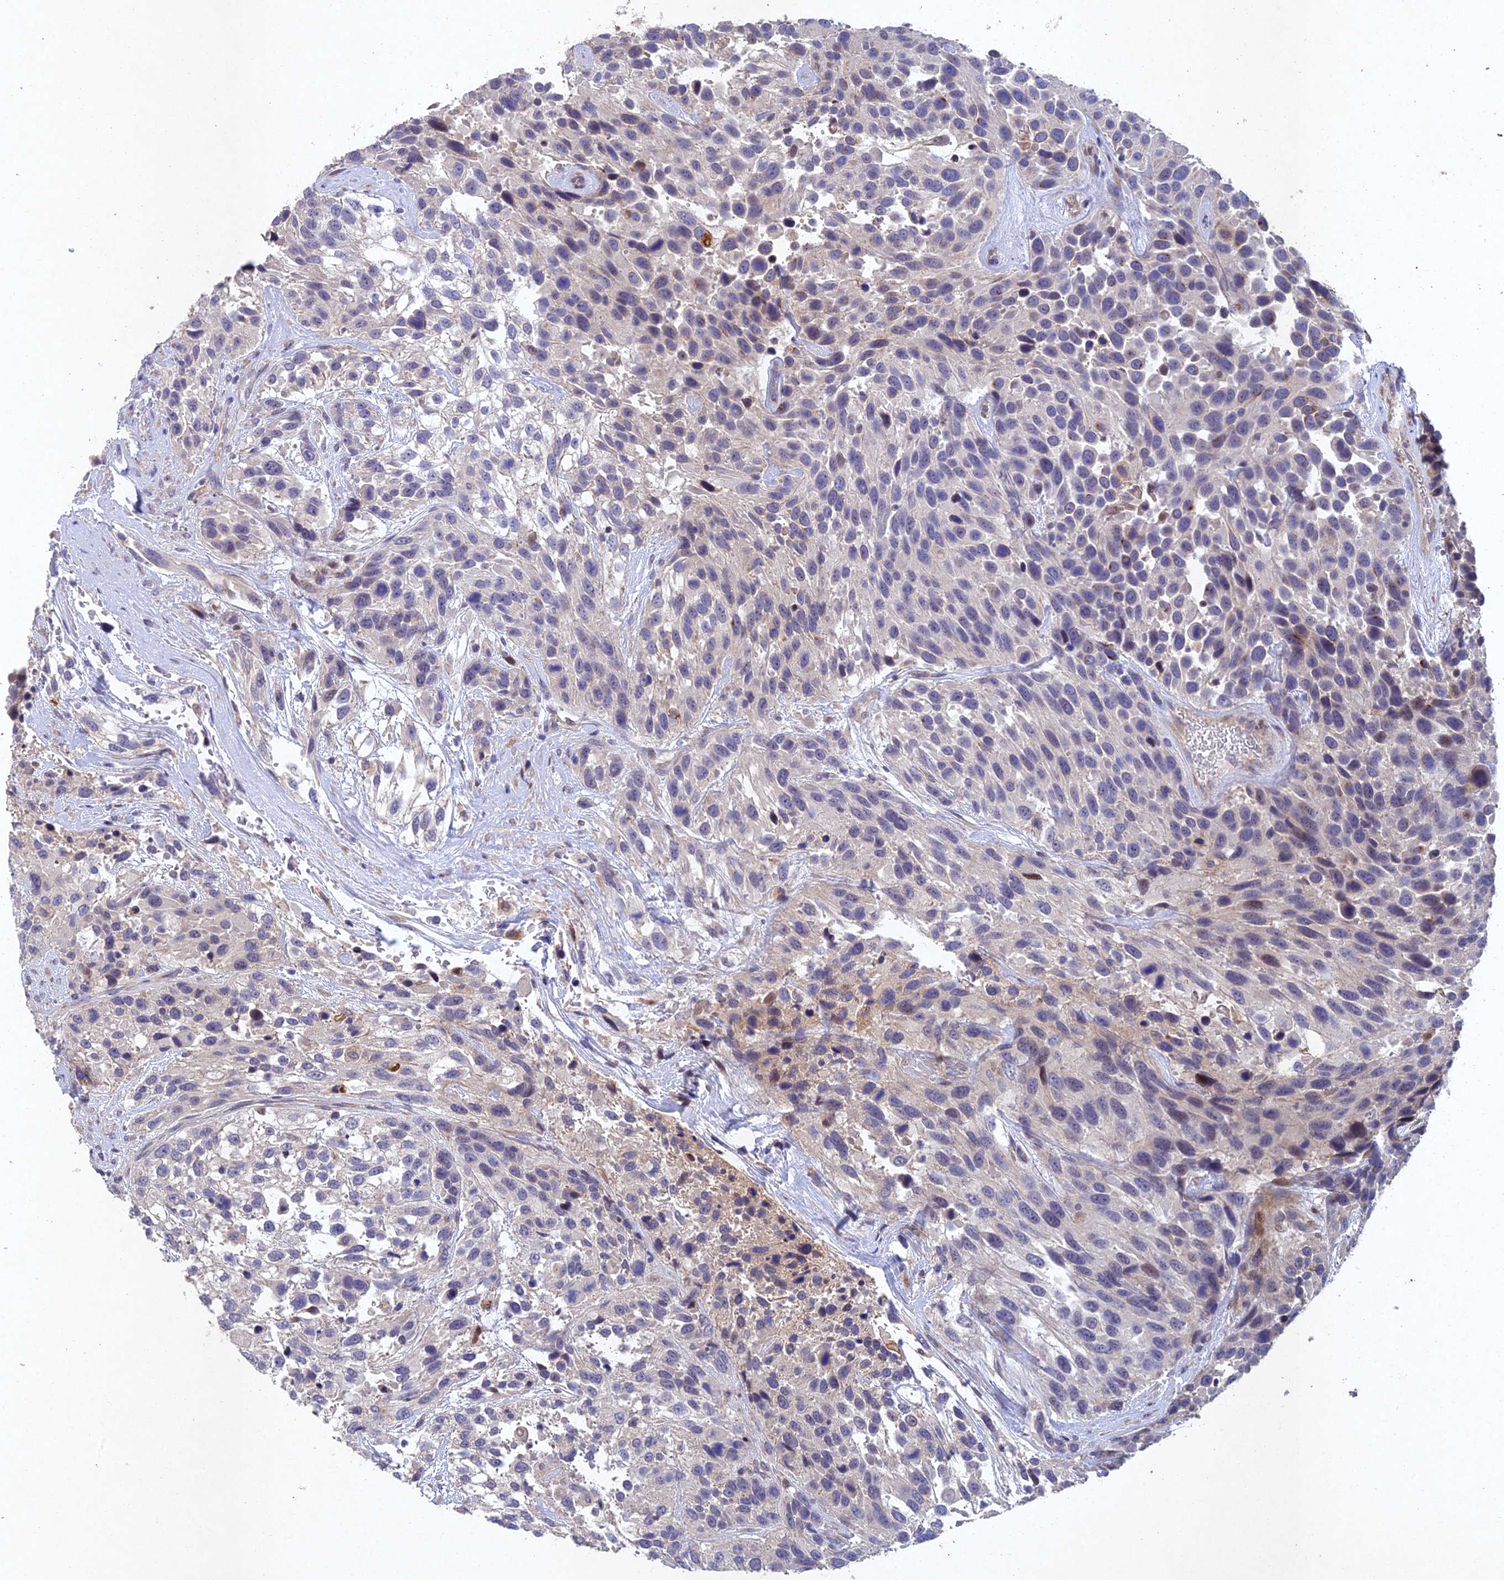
{"staining": {"intensity": "moderate", "quantity": "<25%", "location": "nuclear"}, "tissue": "urothelial cancer", "cell_type": "Tumor cells", "image_type": "cancer", "snomed": [{"axis": "morphology", "description": "Urothelial carcinoma, High grade"}, {"axis": "topography", "description": "Urinary bladder"}], "caption": "This micrograph exhibits high-grade urothelial carcinoma stained with immunohistochemistry (IHC) to label a protein in brown. The nuclear of tumor cells show moderate positivity for the protein. Nuclei are counter-stained blue.", "gene": "NSMCE1", "patient": {"sex": "female", "age": 70}}